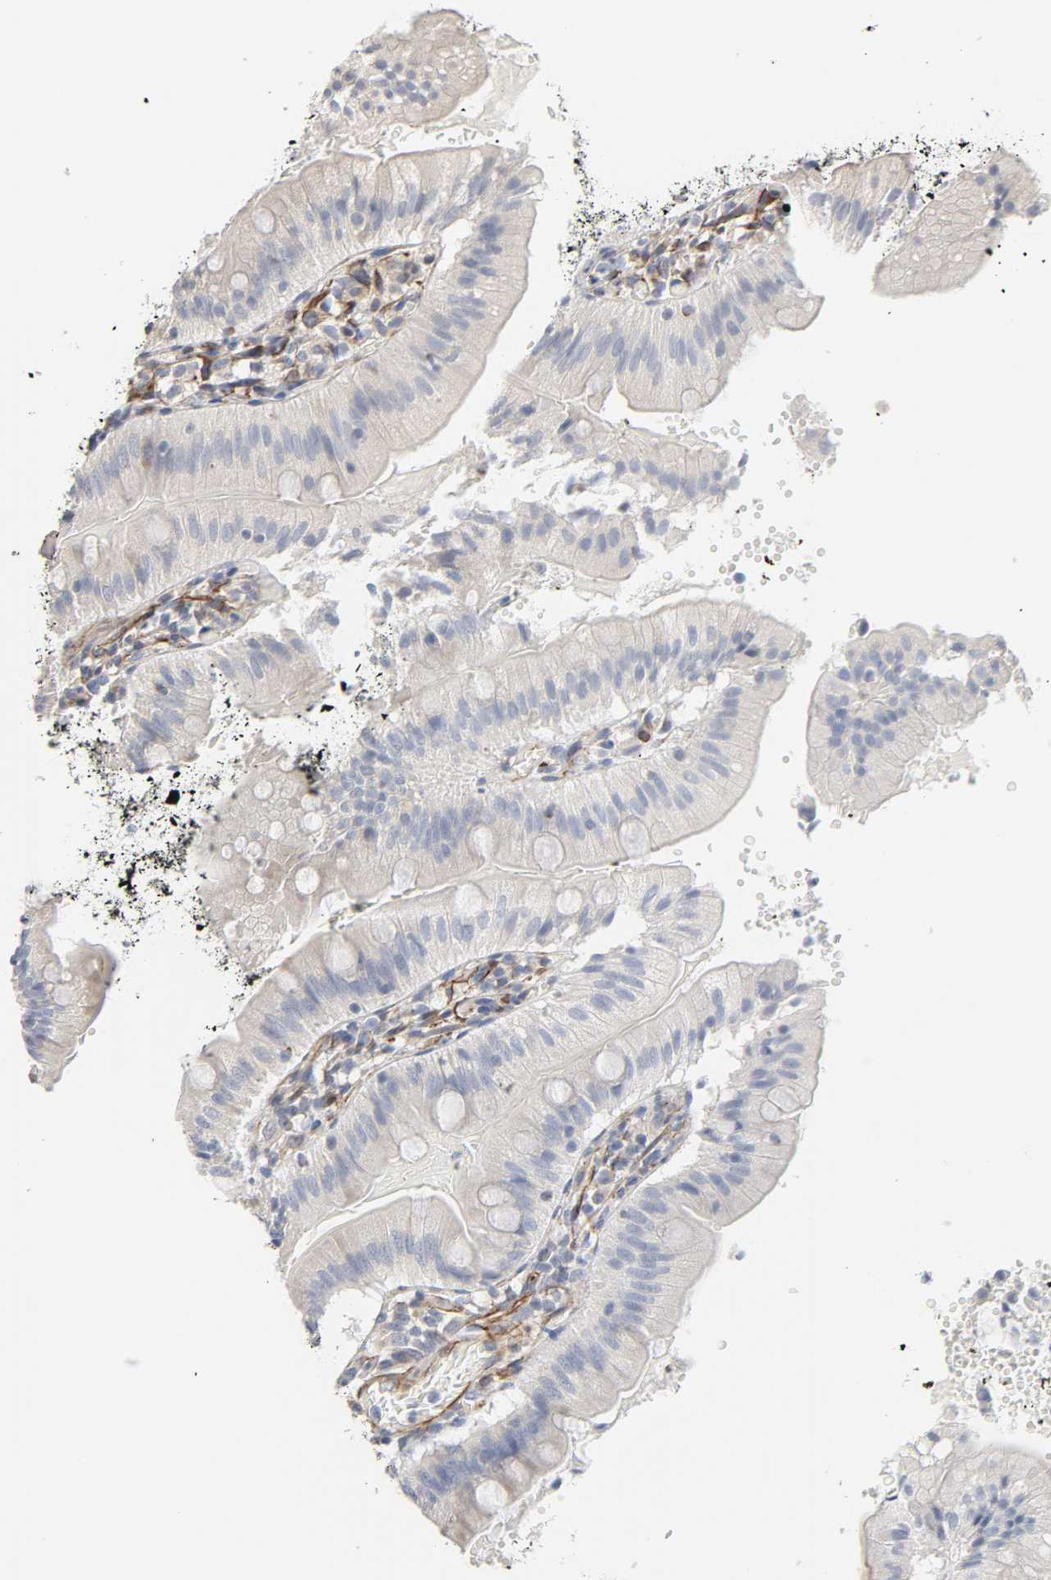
{"staining": {"intensity": "weak", "quantity": "25%-75%", "location": "cytoplasmic/membranous"}, "tissue": "small intestine", "cell_type": "Glandular cells", "image_type": "normal", "snomed": [{"axis": "morphology", "description": "Normal tissue, NOS"}, {"axis": "topography", "description": "Small intestine"}], "caption": "Immunohistochemical staining of benign small intestine exhibits weak cytoplasmic/membranous protein staining in about 25%-75% of glandular cells. The staining was performed using DAB to visualize the protein expression in brown, while the nuclei were stained in blue with hematoxylin (Magnification: 20x).", "gene": "FAM118A", "patient": {"sex": "male", "age": 71}}